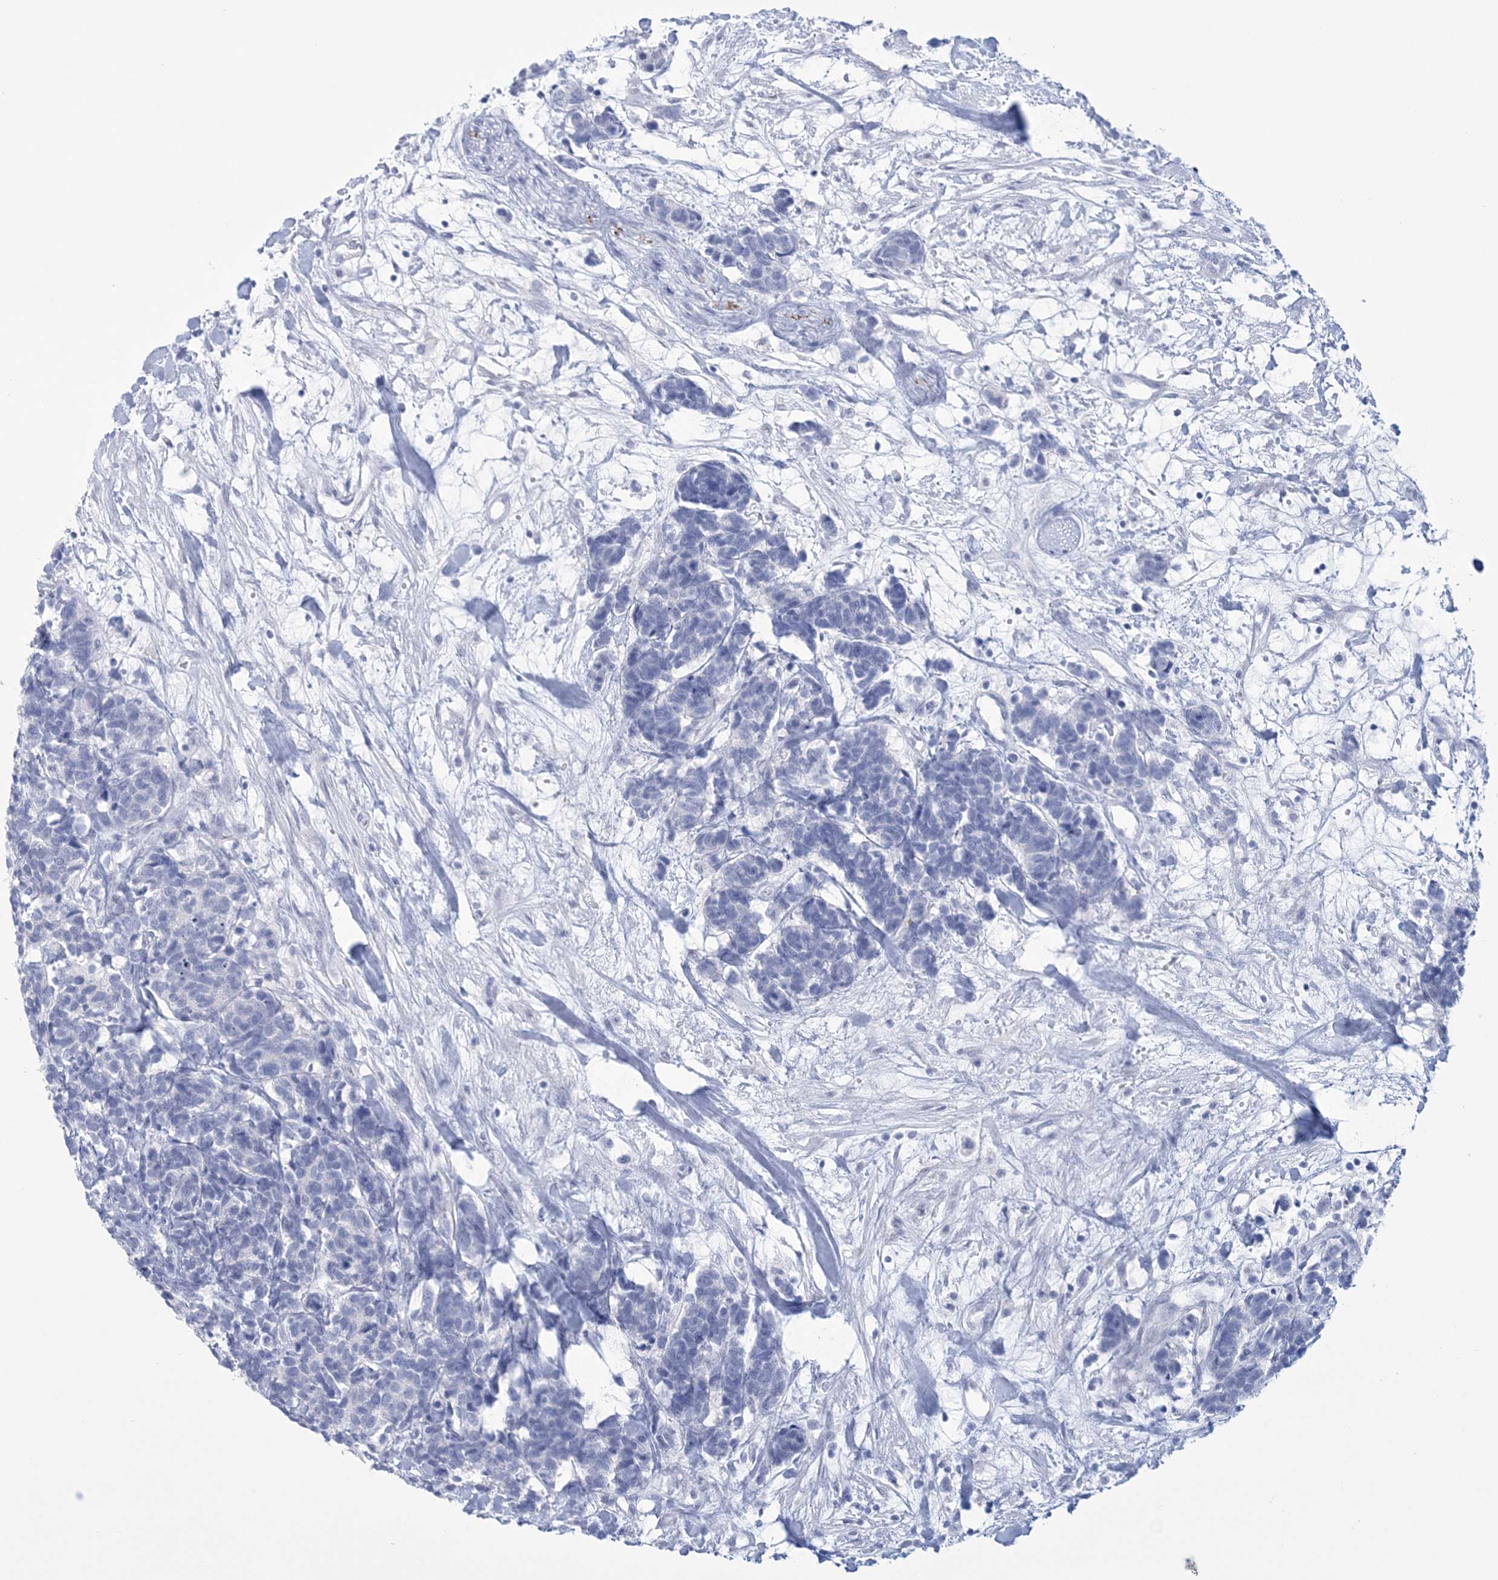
{"staining": {"intensity": "negative", "quantity": "none", "location": "none"}, "tissue": "carcinoid", "cell_type": "Tumor cells", "image_type": "cancer", "snomed": [{"axis": "morphology", "description": "Carcinoma, NOS"}, {"axis": "morphology", "description": "Carcinoid, malignant, NOS"}, {"axis": "topography", "description": "Urinary bladder"}], "caption": "This is an IHC image of human carcinoid. There is no positivity in tumor cells.", "gene": "DPCD", "patient": {"sex": "male", "age": 57}}